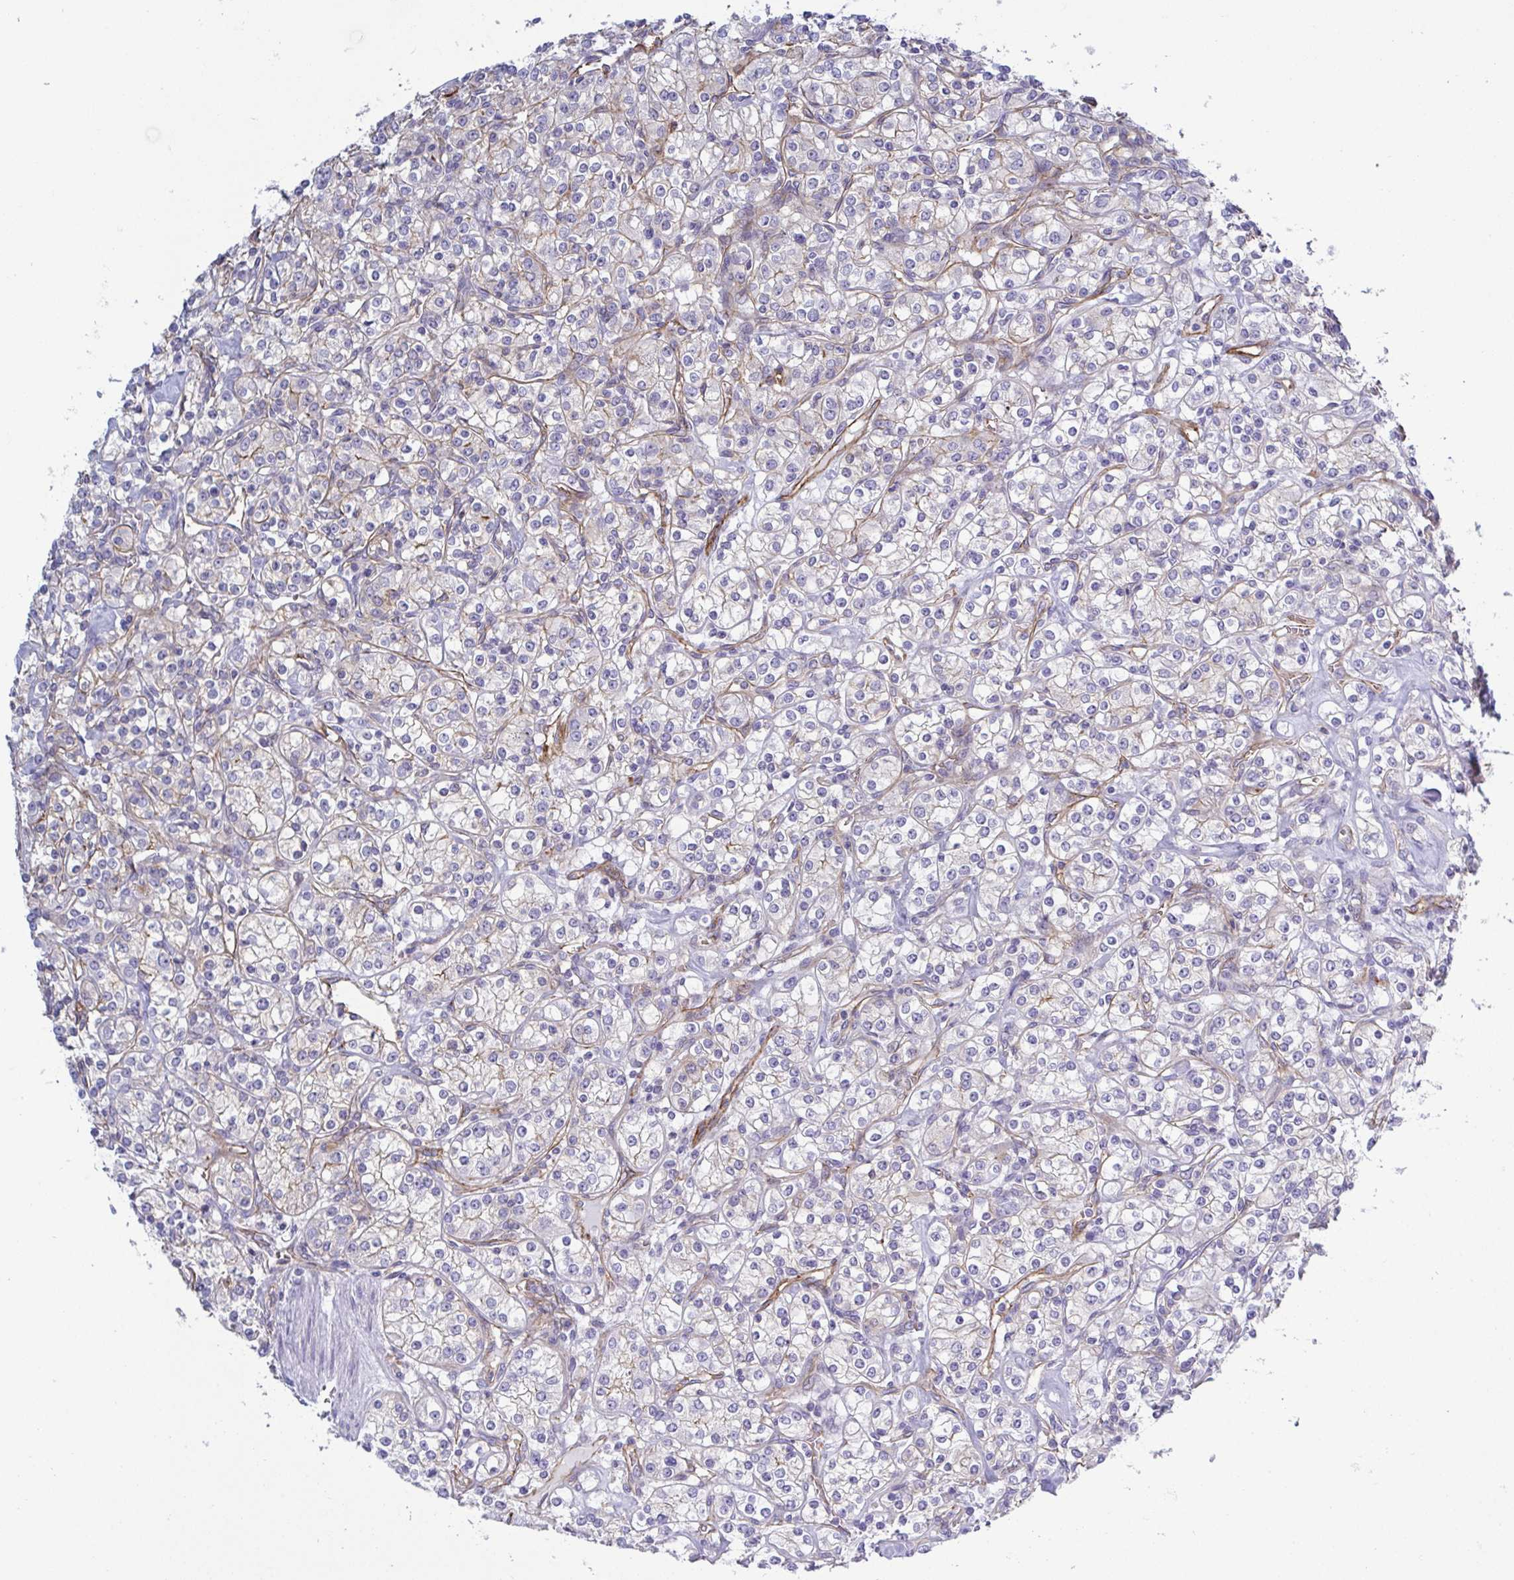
{"staining": {"intensity": "negative", "quantity": "none", "location": "none"}, "tissue": "renal cancer", "cell_type": "Tumor cells", "image_type": "cancer", "snomed": [{"axis": "morphology", "description": "Adenocarcinoma, NOS"}, {"axis": "topography", "description": "Kidney"}], "caption": "High power microscopy micrograph of an immunohistochemistry photomicrograph of adenocarcinoma (renal), revealing no significant staining in tumor cells.", "gene": "LIMA1", "patient": {"sex": "male", "age": 77}}